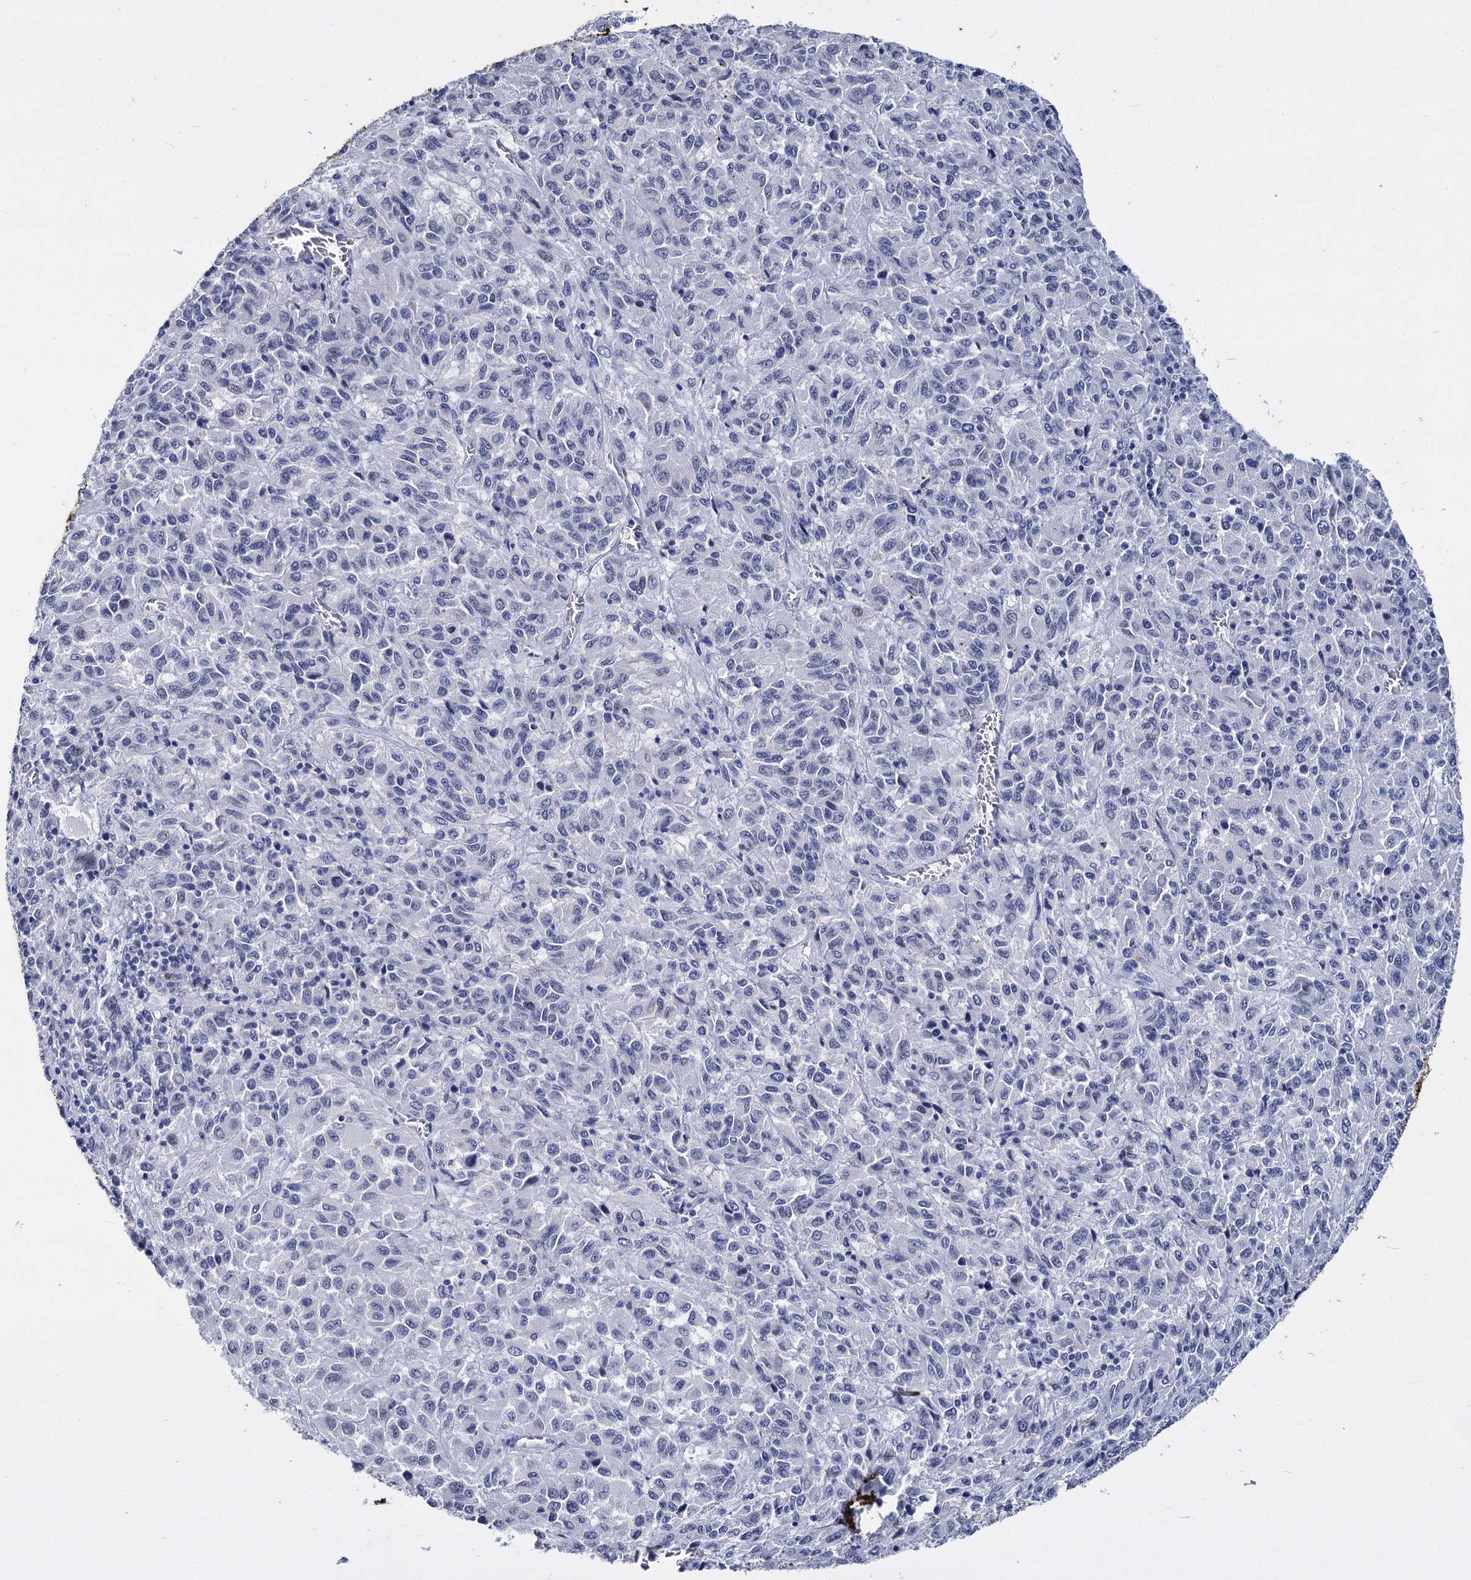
{"staining": {"intensity": "negative", "quantity": "none", "location": "none"}, "tissue": "melanoma", "cell_type": "Tumor cells", "image_type": "cancer", "snomed": [{"axis": "morphology", "description": "Malignant melanoma, Metastatic site"}, {"axis": "topography", "description": "Lung"}], "caption": "High power microscopy photomicrograph of an immunohistochemistry histopathology image of malignant melanoma (metastatic site), revealing no significant staining in tumor cells.", "gene": "MAGEA4", "patient": {"sex": "male", "age": 64}}